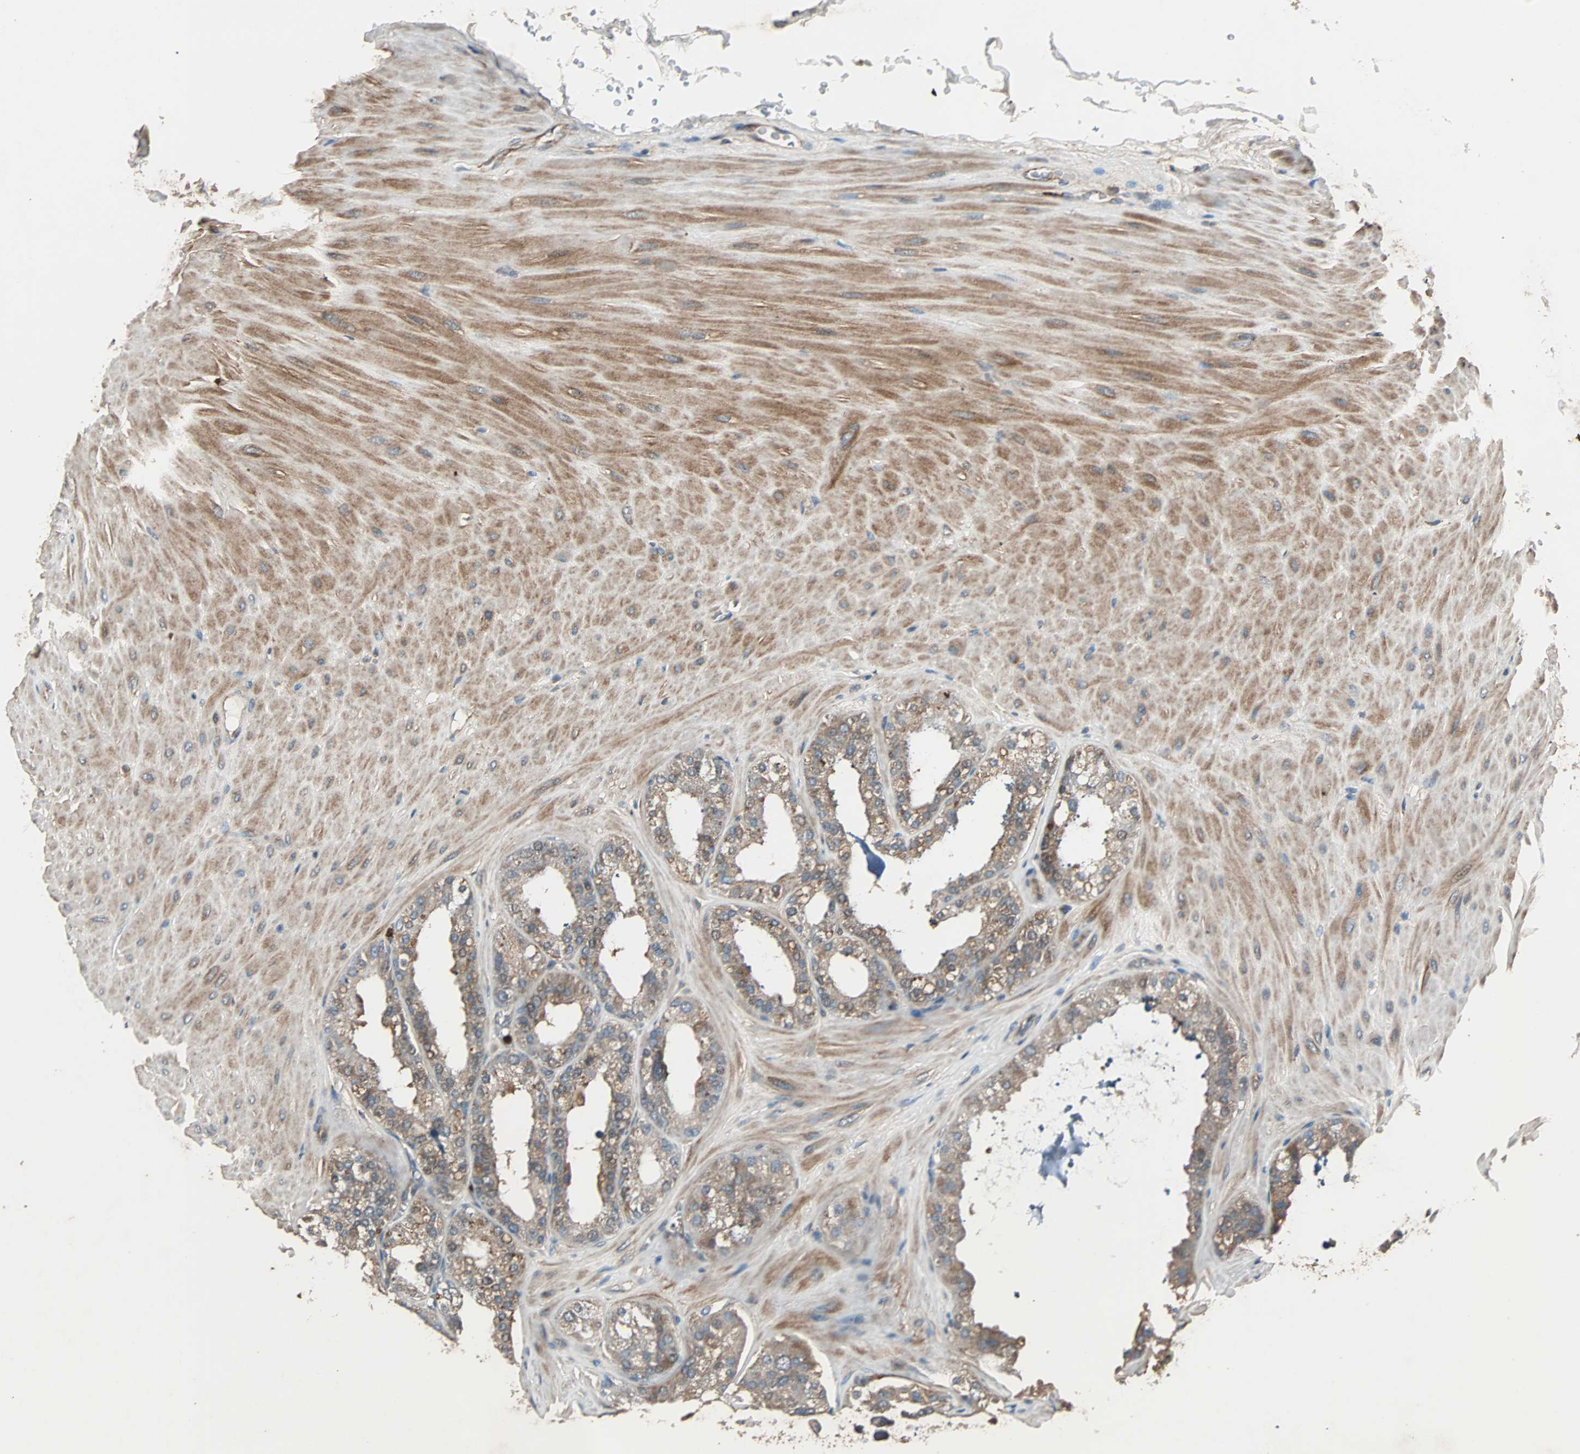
{"staining": {"intensity": "moderate", "quantity": ">75%", "location": "cytoplasmic/membranous"}, "tissue": "seminal vesicle", "cell_type": "Glandular cells", "image_type": "normal", "snomed": [{"axis": "morphology", "description": "Normal tissue, NOS"}, {"axis": "topography", "description": "Prostate"}, {"axis": "topography", "description": "Seminal veicle"}], "caption": "Normal seminal vesicle was stained to show a protein in brown. There is medium levels of moderate cytoplasmic/membranous staining in about >75% of glandular cells.", "gene": "GCK", "patient": {"sex": "male", "age": 51}}